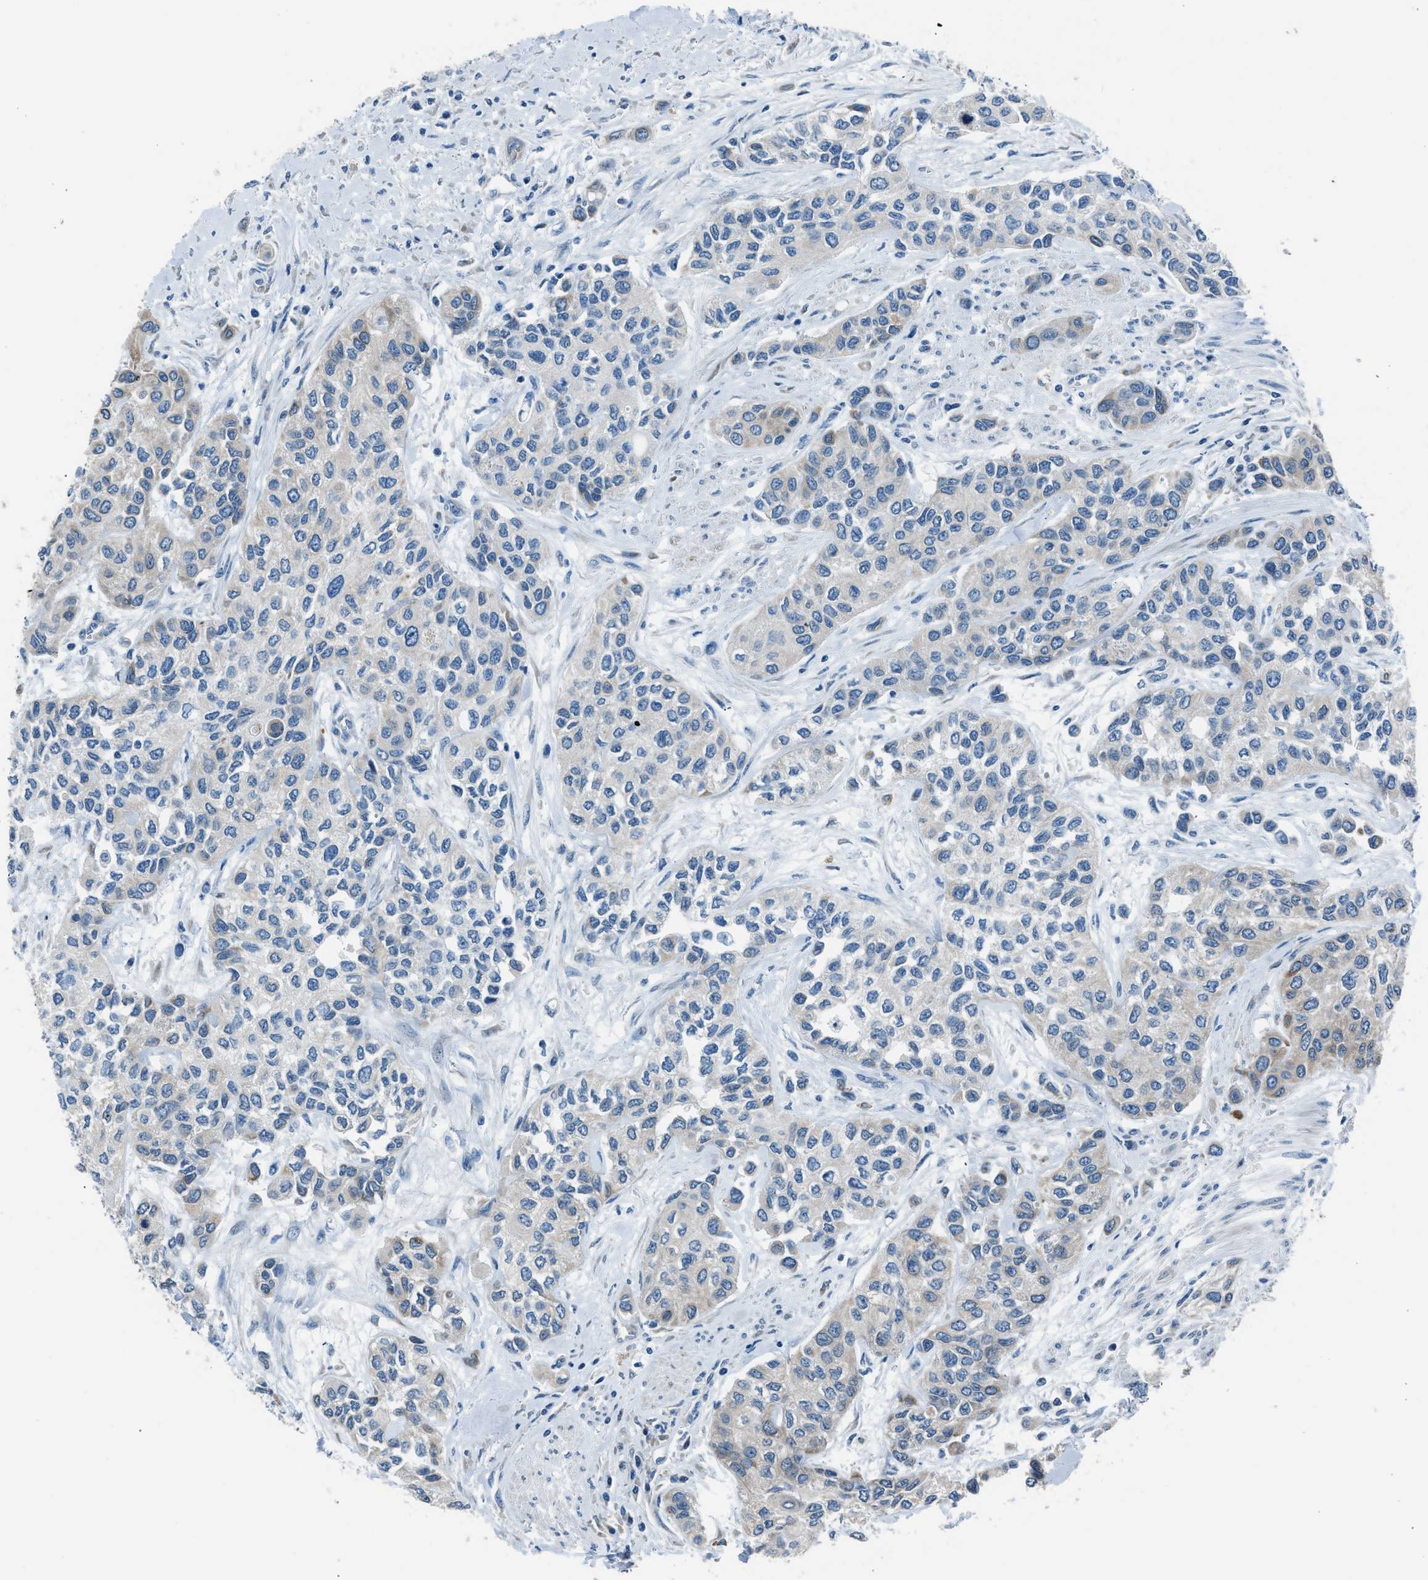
{"staining": {"intensity": "weak", "quantity": "<25%", "location": "cytoplasmic/membranous"}, "tissue": "urothelial cancer", "cell_type": "Tumor cells", "image_type": "cancer", "snomed": [{"axis": "morphology", "description": "Urothelial carcinoma, High grade"}, {"axis": "topography", "description": "Urinary bladder"}], "caption": "IHC histopathology image of neoplastic tissue: urothelial cancer stained with DAB displays no significant protein staining in tumor cells.", "gene": "RNF41", "patient": {"sex": "female", "age": 56}}